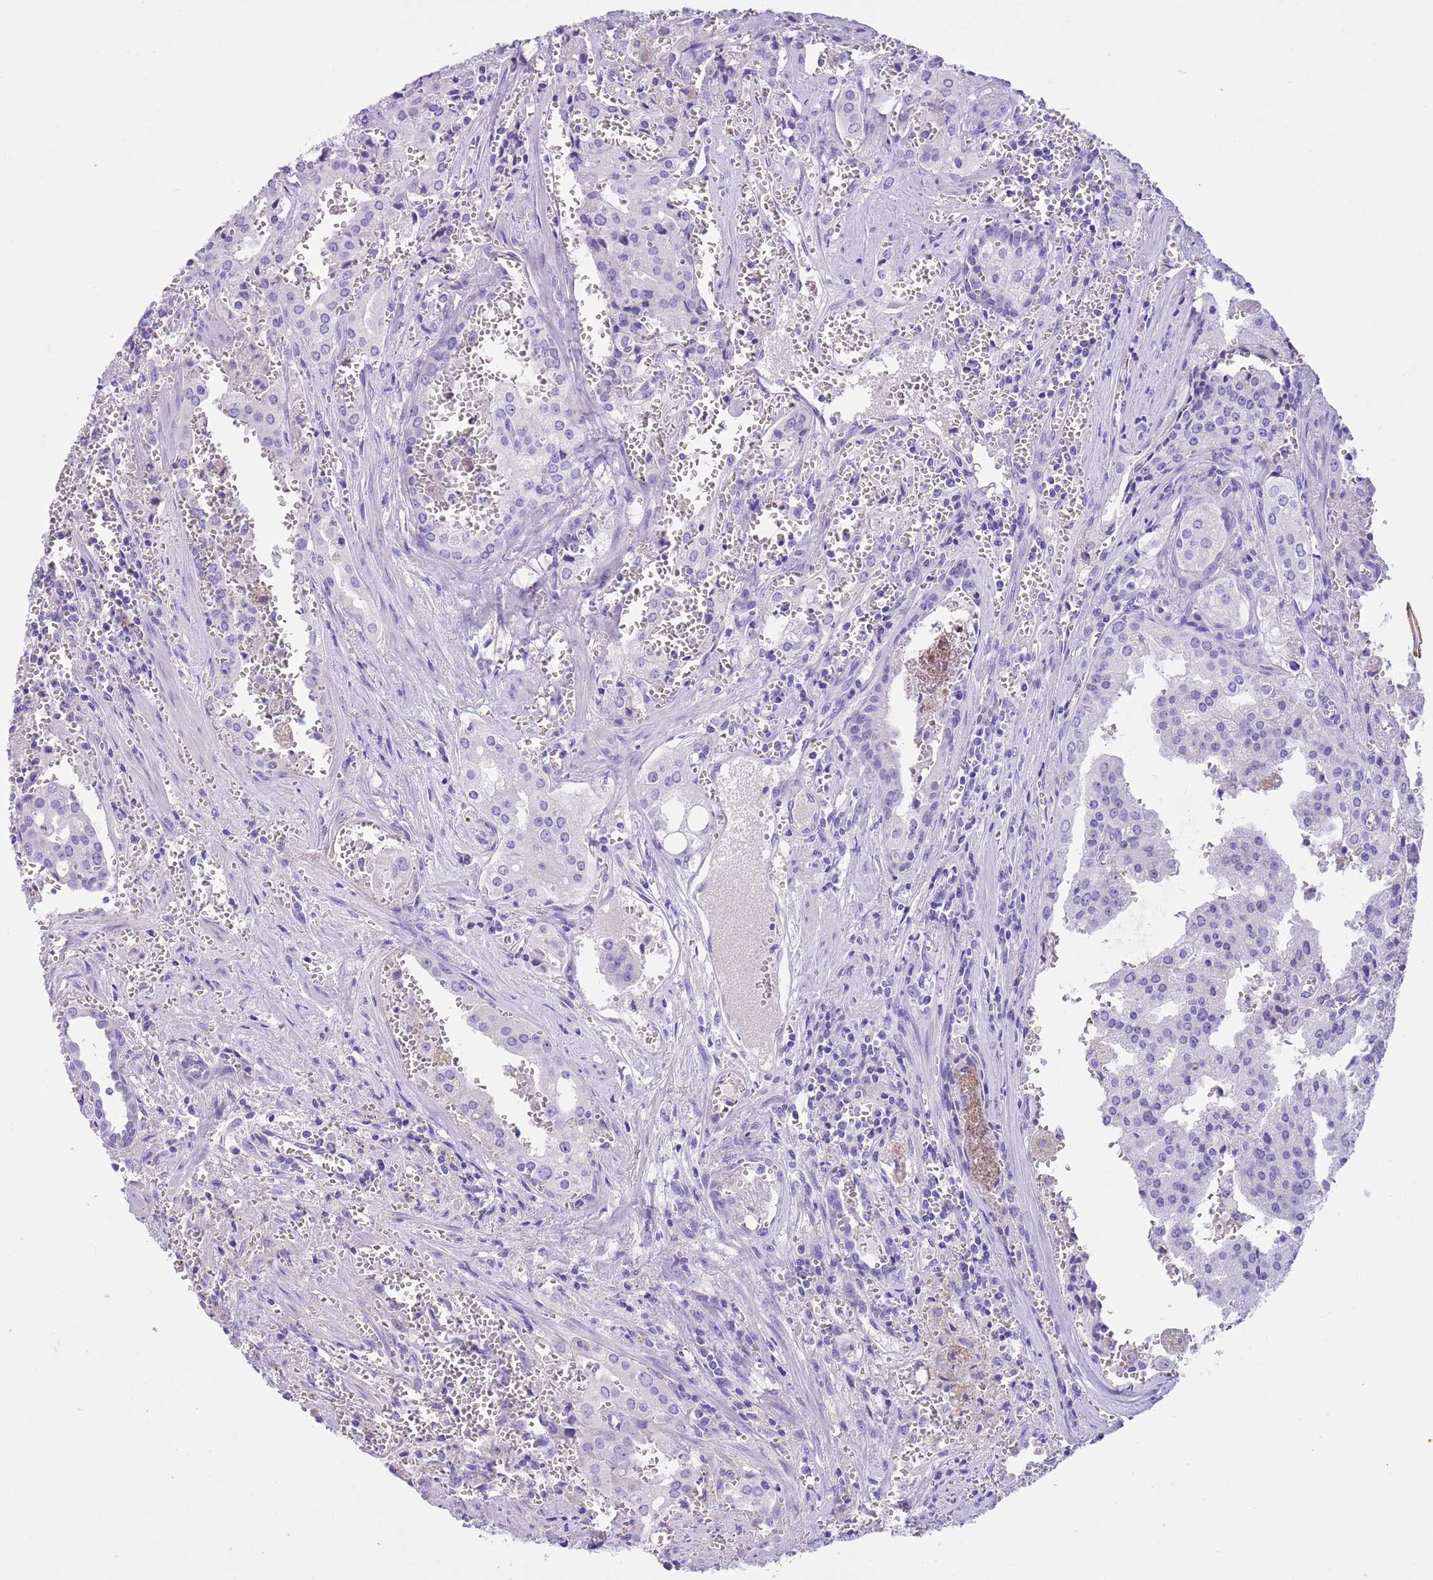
{"staining": {"intensity": "negative", "quantity": "none", "location": "none"}, "tissue": "prostate cancer", "cell_type": "Tumor cells", "image_type": "cancer", "snomed": [{"axis": "morphology", "description": "Adenocarcinoma, High grade"}, {"axis": "topography", "description": "Prostate"}], "caption": "The histopathology image exhibits no staining of tumor cells in prostate high-grade adenocarcinoma. The staining was performed using DAB to visualize the protein expression in brown, while the nuclei were stained in blue with hematoxylin (Magnification: 20x).", "gene": "TBC1D10B", "patient": {"sex": "male", "age": 68}}